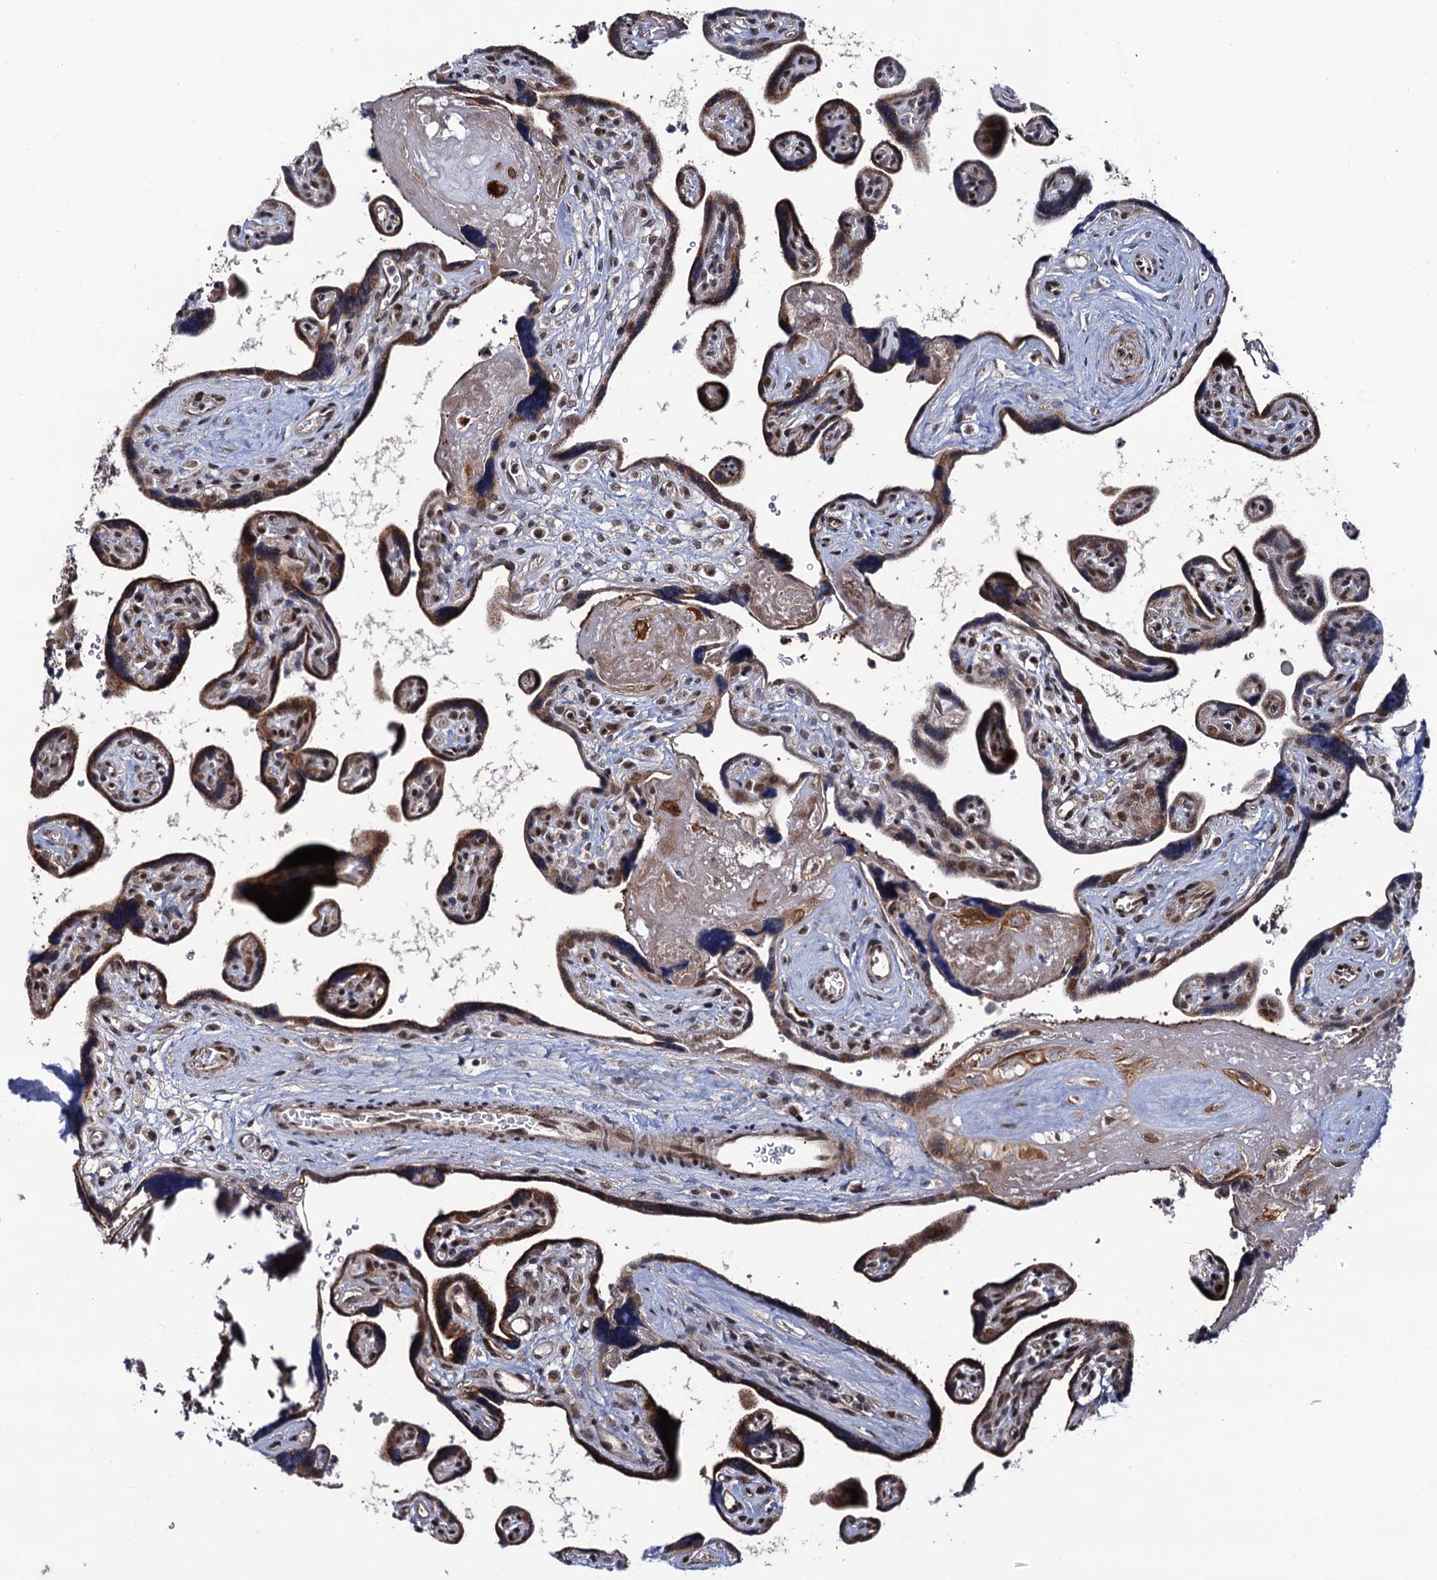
{"staining": {"intensity": "strong", "quantity": ">75%", "location": "cytoplasmic/membranous,nuclear"}, "tissue": "placenta", "cell_type": "Trophoblastic cells", "image_type": "normal", "snomed": [{"axis": "morphology", "description": "Normal tissue, NOS"}, {"axis": "topography", "description": "Placenta"}], "caption": "This photomicrograph demonstrates normal placenta stained with IHC to label a protein in brown. The cytoplasmic/membranous,nuclear of trophoblastic cells show strong positivity for the protein. Nuclei are counter-stained blue.", "gene": "LRRC63", "patient": {"sex": "female", "age": 39}}